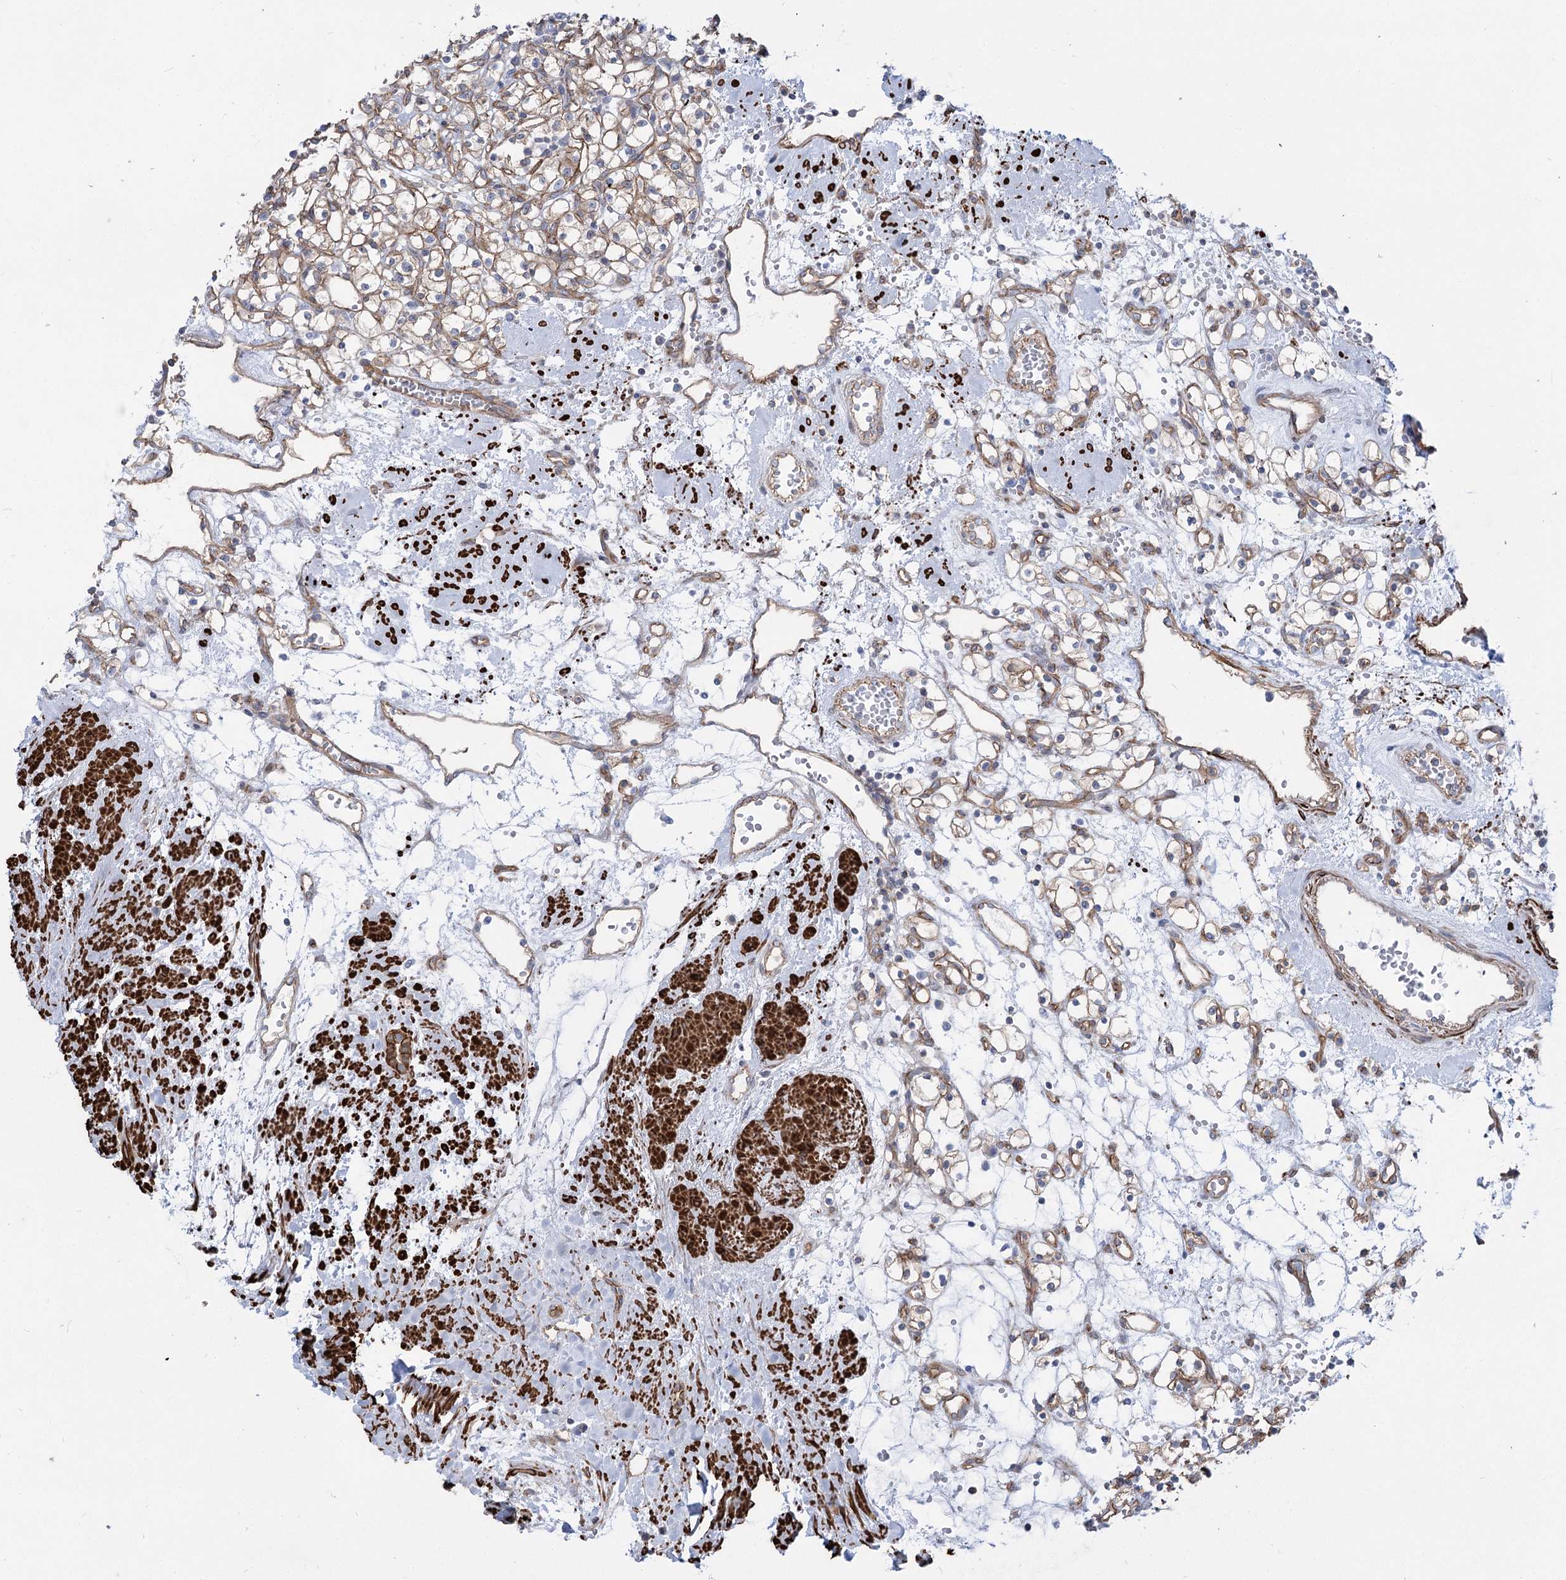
{"staining": {"intensity": "weak", "quantity": "25%-75%", "location": "cytoplasmic/membranous"}, "tissue": "renal cancer", "cell_type": "Tumor cells", "image_type": "cancer", "snomed": [{"axis": "morphology", "description": "Adenocarcinoma, NOS"}, {"axis": "topography", "description": "Kidney"}], "caption": "IHC of human adenocarcinoma (renal) shows low levels of weak cytoplasmic/membranous expression in about 25%-75% of tumor cells. (DAB (3,3'-diaminobenzidine) IHC with brightfield microscopy, high magnification).", "gene": "PLEKHA5", "patient": {"sex": "female", "age": 59}}